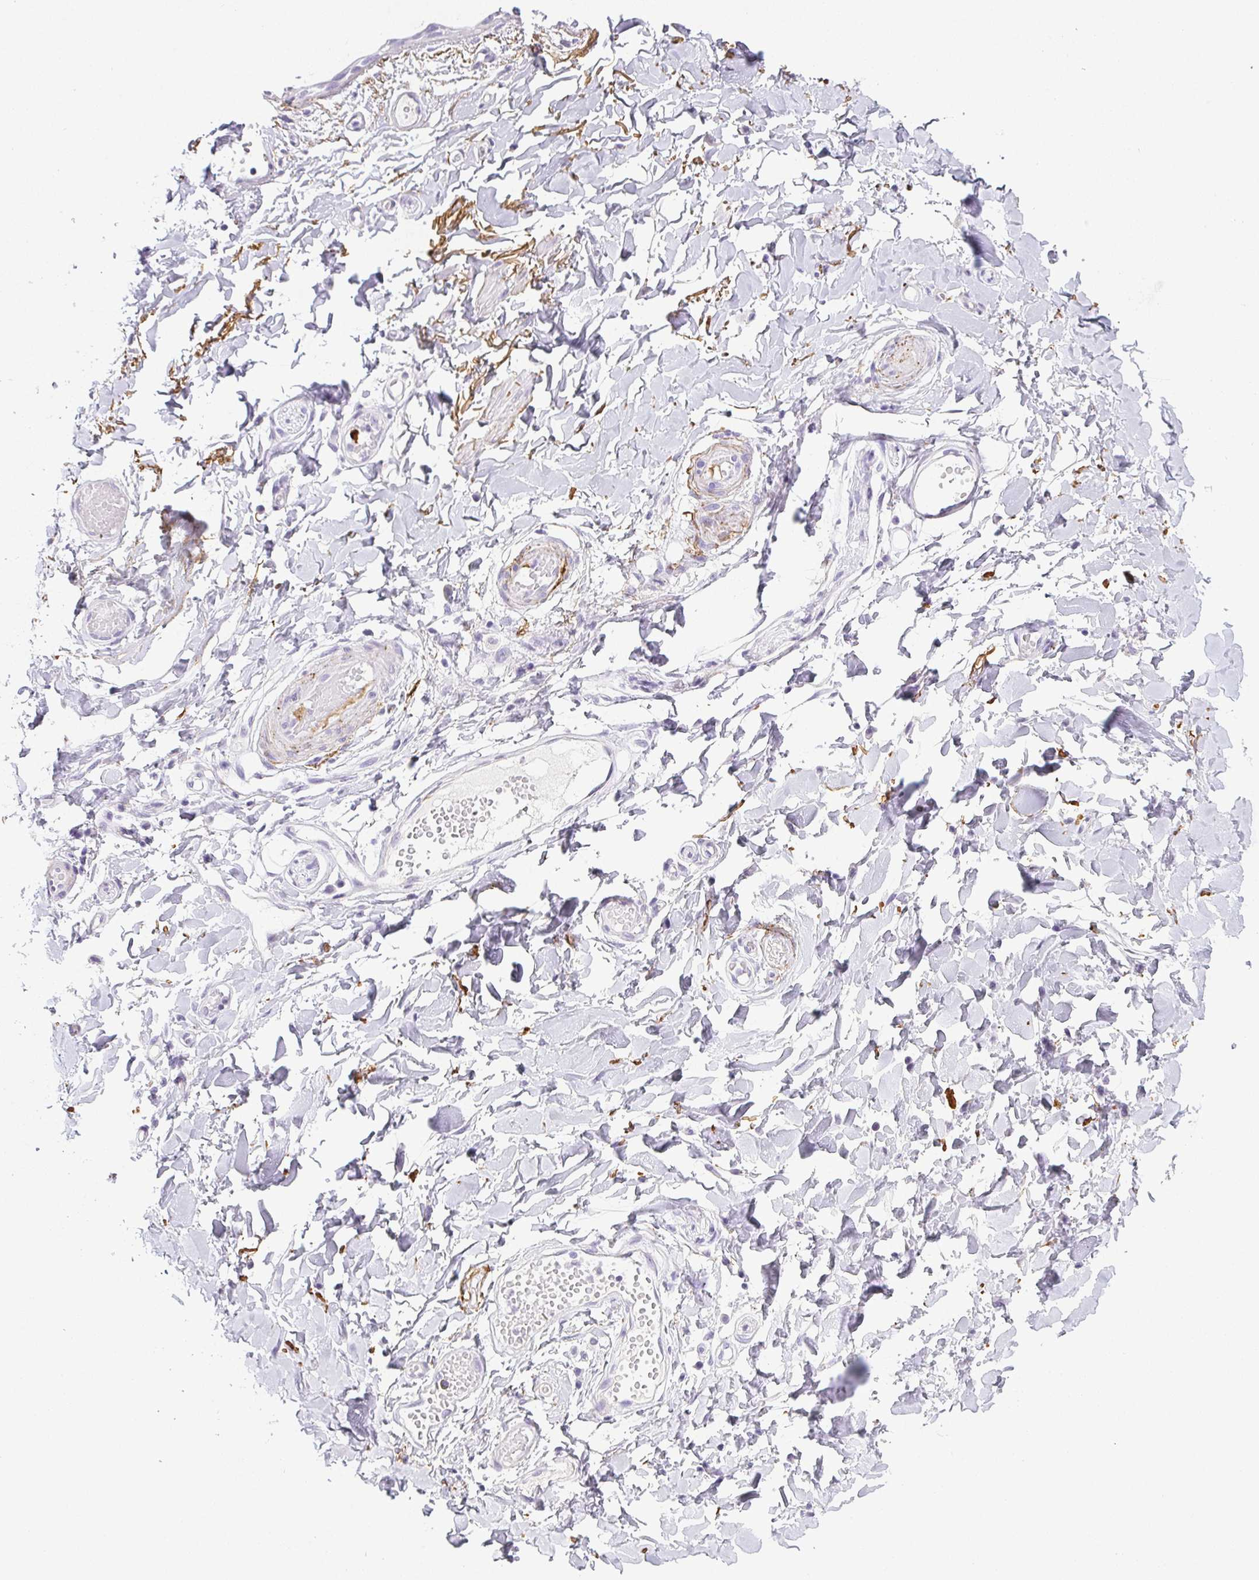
{"staining": {"intensity": "negative", "quantity": "none", "location": "none"}, "tissue": "adipose tissue", "cell_type": "Adipocytes", "image_type": "normal", "snomed": [{"axis": "morphology", "description": "Normal tissue, NOS"}, {"axis": "topography", "description": "Anal"}, {"axis": "topography", "description": "Peripheral nerve tissue"}], "caption": "Human adipose tissue stained for a protein using IHC exhibits no staining in adipocytes.", "gene": "VTN", "patient": {"sex": "male", "age": 78}}